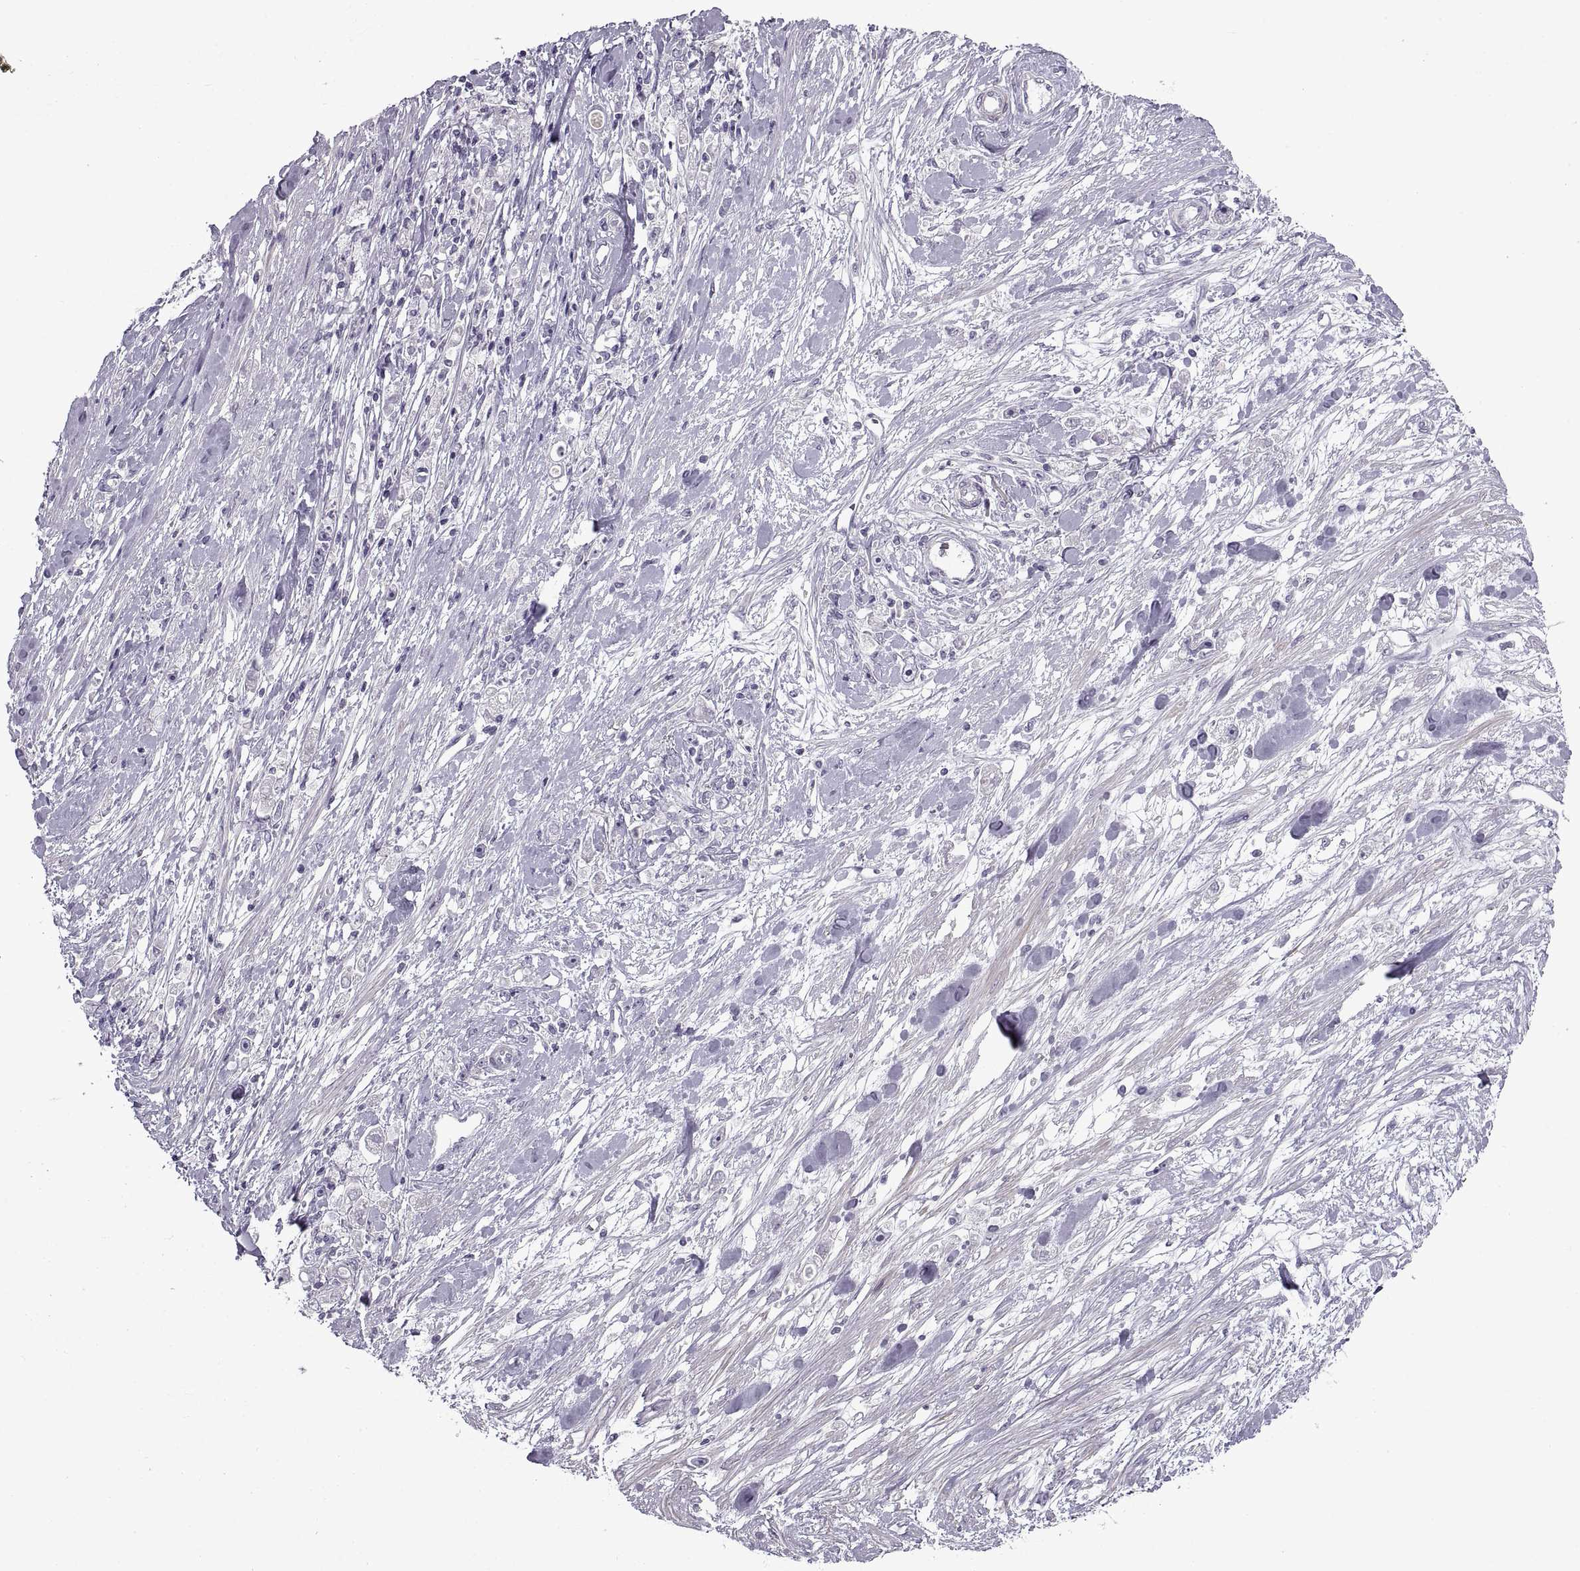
{"staining": {"intensity": "negative", "quantity": "none", "location": "none"}, "tissue": "stomach cancer", "cell_type": "Tumor cells", "image_type": "cancer", "snomed": [{"axis": "morphology", "description": "Adenocarcinoma, NOS"}, {"axis": "topography", "description": "Stomach"}], "caption": "A micrograph of stomach adenocarcinoma stained for a protein shows no brown staining in tumor cells. Brightfield microscopy of immunohistochemistry stained with DAB (brown) and hematoxylin (blue), captured at high magnification.", "gene": "BSPH1", "patient": {"sex": "female", "age": 59}}